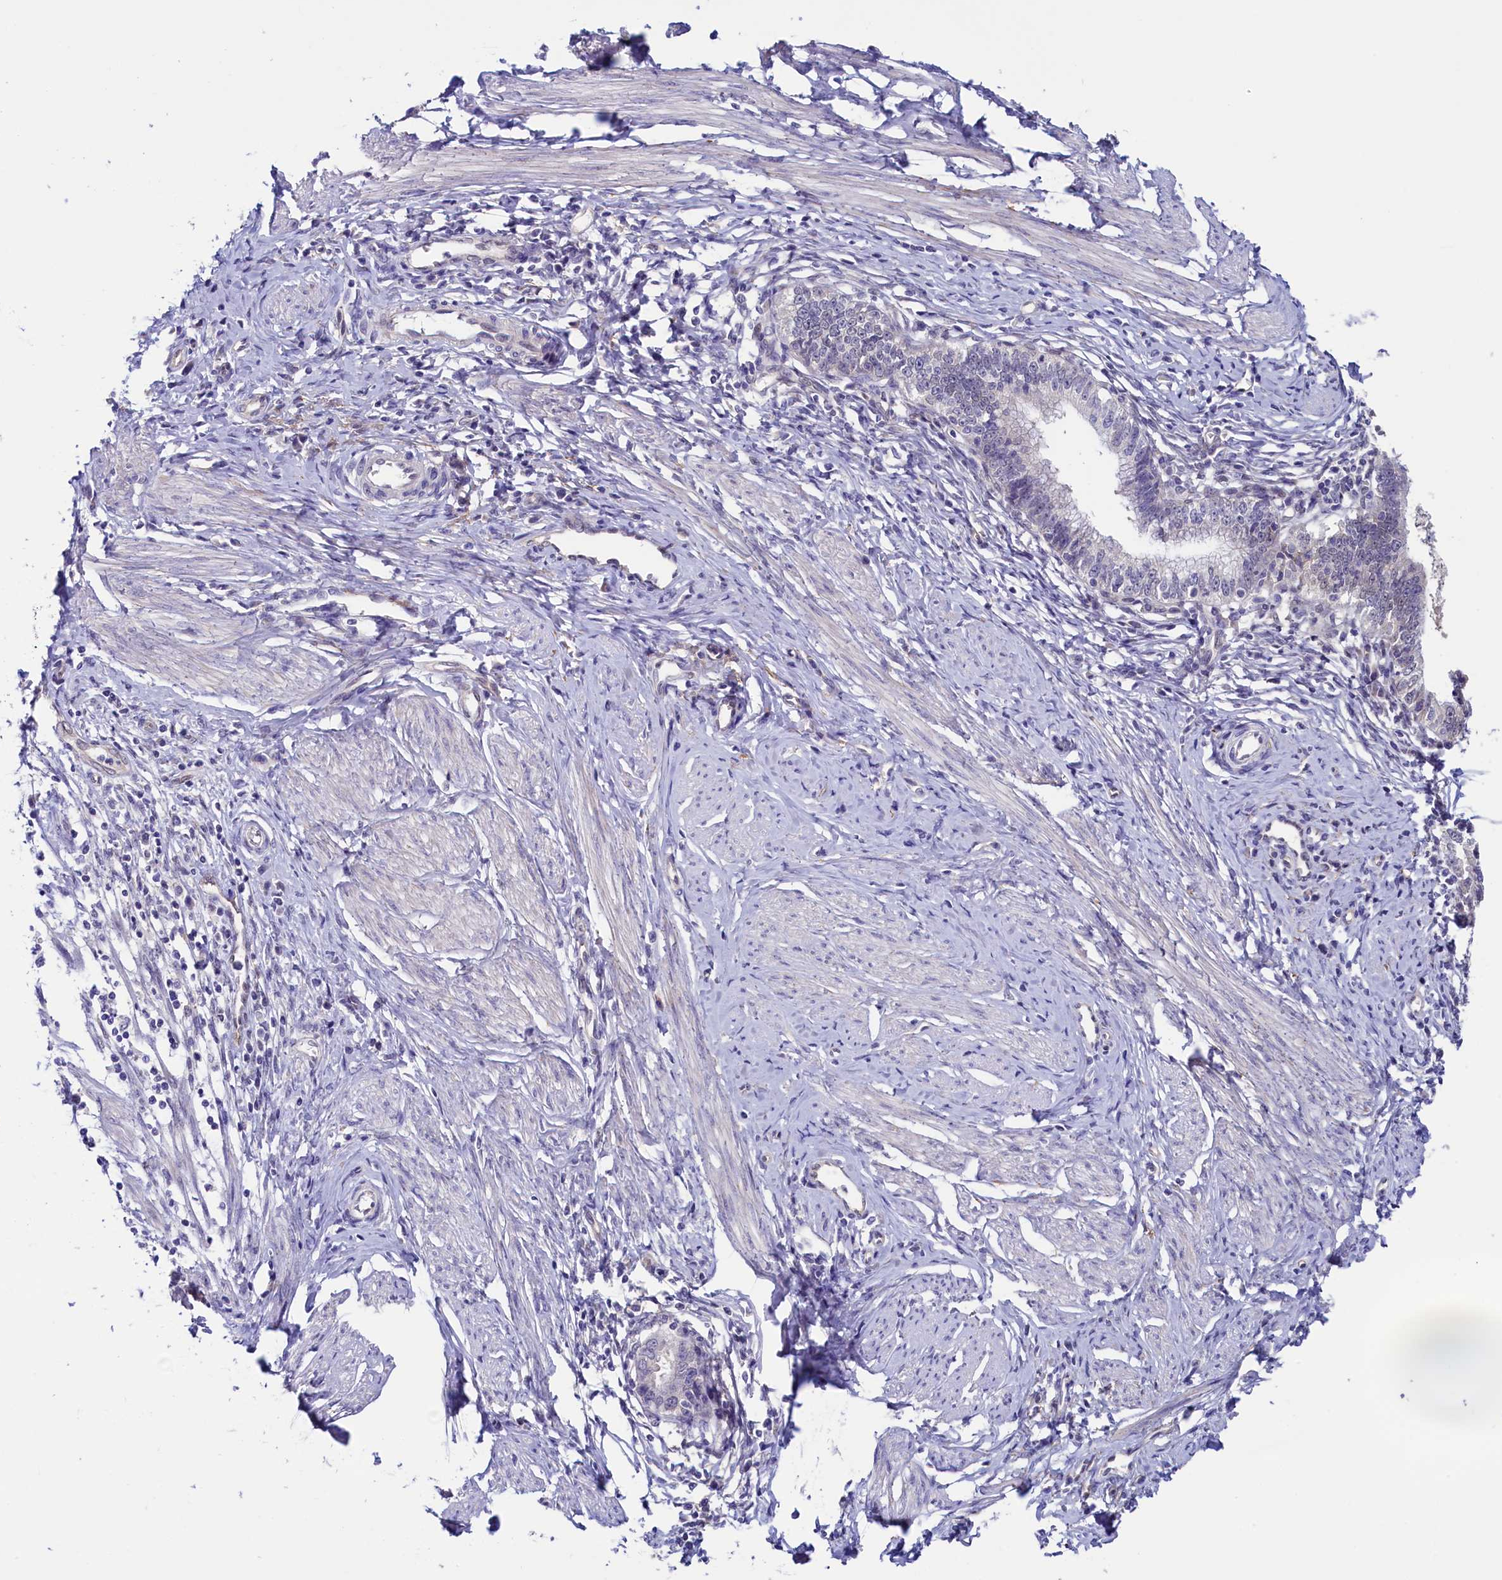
{"staining": {"intensity": "negative", "quantity": "none", "location": "none"}, "tissue": "cervical cancer", "cell_type": "Tumor cells", "image_type": "cancer", "snomed": [{"axis": "morphology", "description": "Adenocarcinoma, NOS"}, {"axis": "topography", "description": "Cervix"}], "caption": "Protein analysis of adenocarcinoma (cervical) shows no significant expression in tumor cells.", "gene": "FLYWCH2", "patient": {"sex": "female", "age": 36}}